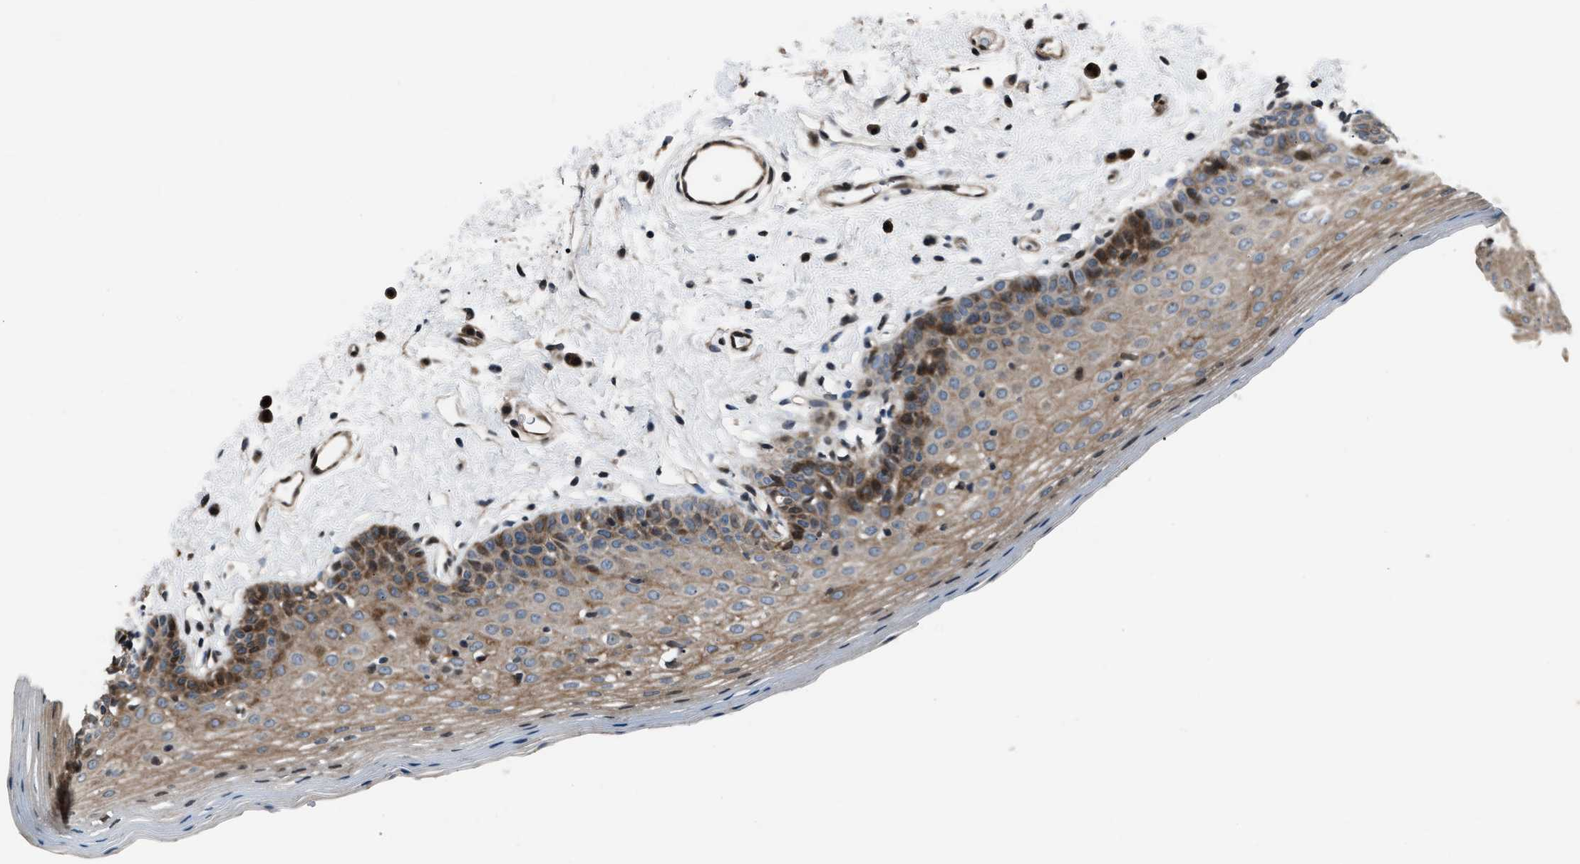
{"staining": {"intensity": "strong", "quantity": ">75%", "location": "cytoplasmic/membranous"}, "tissue": "oral mucosa", "cell_type": "Squamous epithelial cells", "image_type": "normal", "snomed": [{"axis": "morphology", "description": "Normal tissue, NOS"}, {"axis": "topography", "description": "Oral tissue"}], "caption": "DAB immunohistochemical staining of unremarkable human oral mucosa reveals strong cytoplasmic/membranous protein expression in approximately >75% of squamous epithelial cells. The staining was performed using DAB to visualize the protein expression in brown, while the nuclei were stained in blue with hematoxylin (Magnification: 20x).", "gene": "DYNC2I1", "patient": {"sex": "male", "age": 66}}